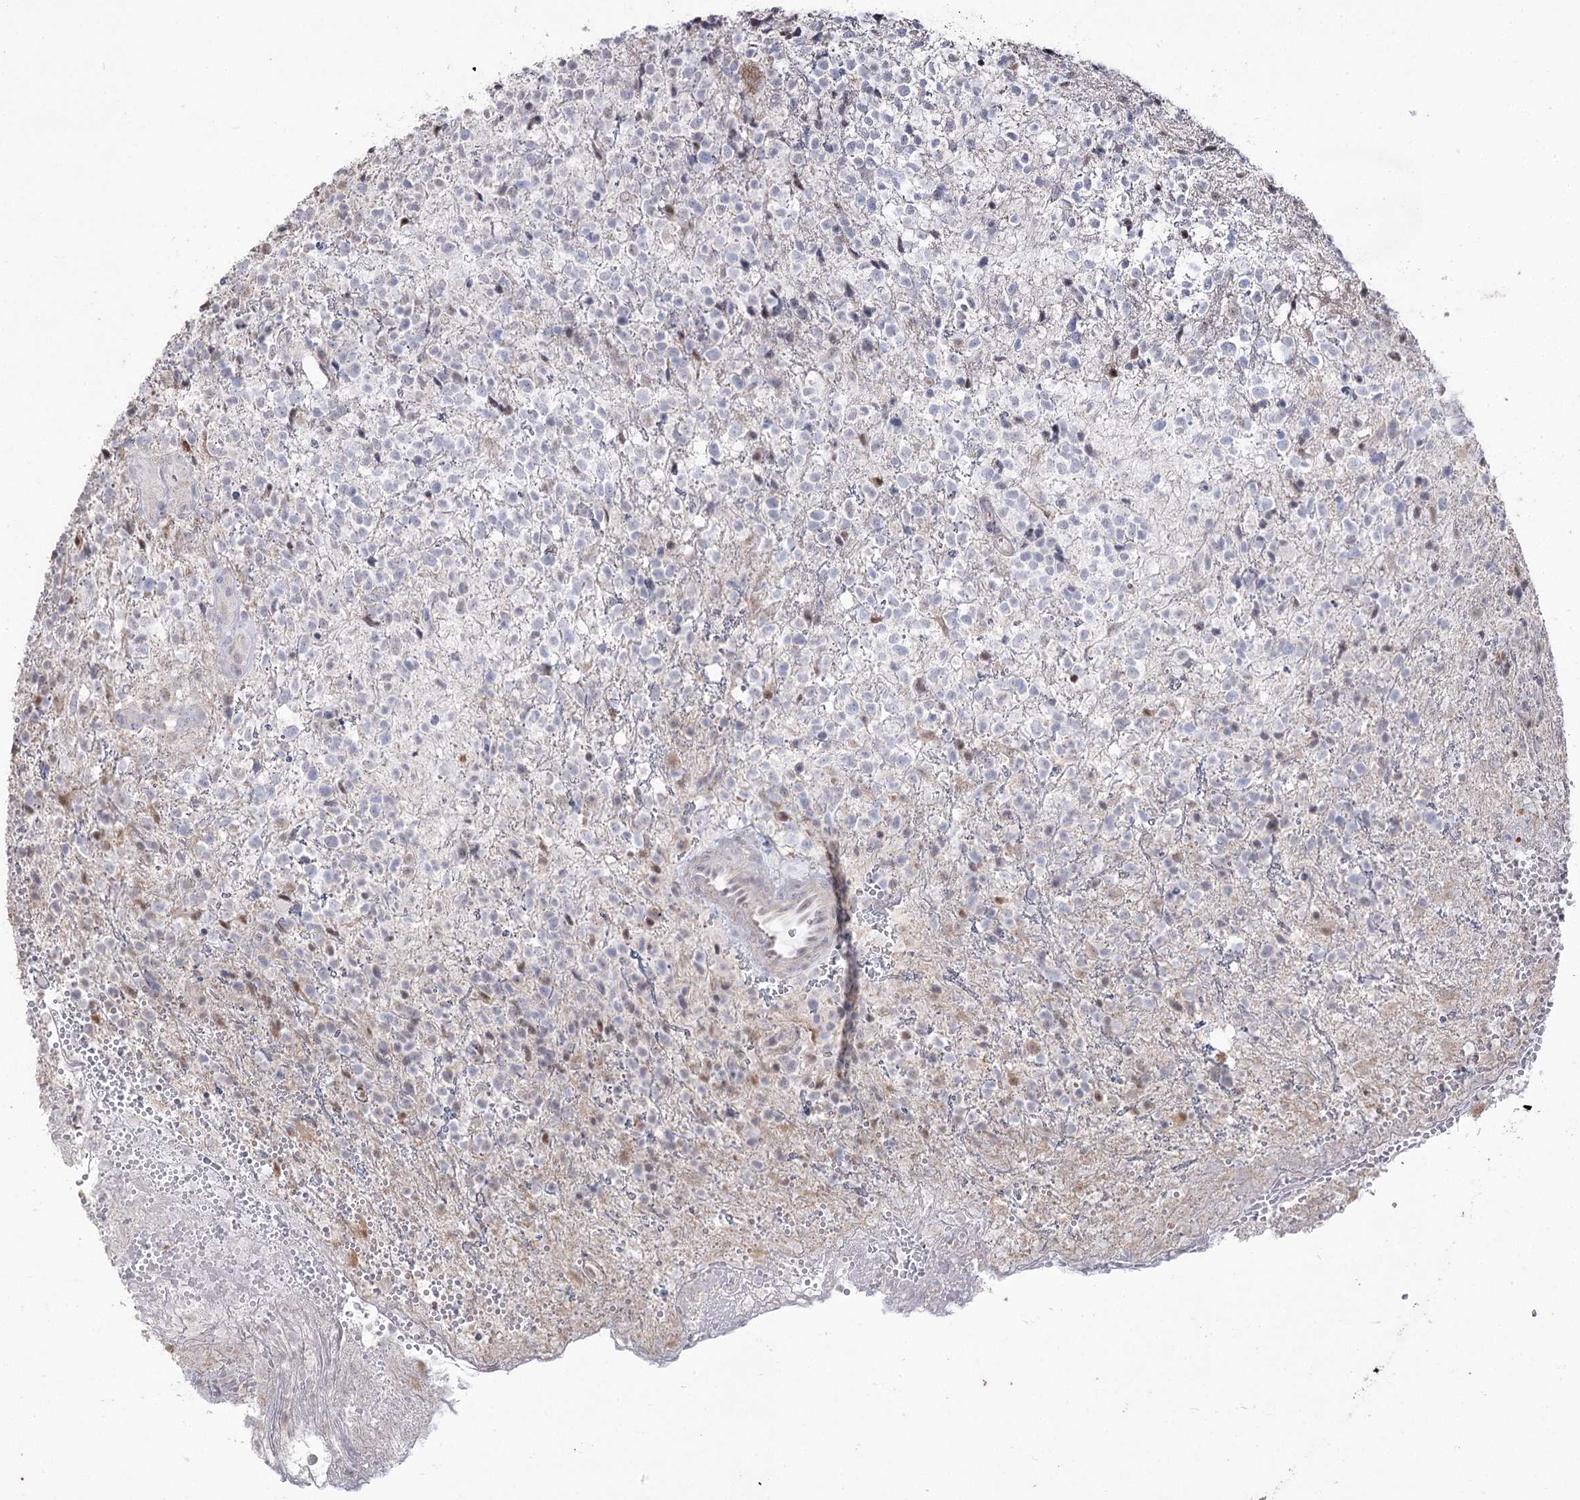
{"staining": {"intensity": "negative", "quantity": "none", "location": "none"}, "tissue": "glioma", "cell_type": "Tumor cells", "image_type": "cancer", "snomed": [{"axis": "morphology", "description": "Glioma, malignant, High grade"}, {"axis": "topography", "description": "Brain"}], "caption": "DAB immunohistochemical staining of malignant glioma (high-grade) displays no significant expression in tumor cells.", "gene": "RUFY4", "patient": {"sex": "male", "age": 56}}